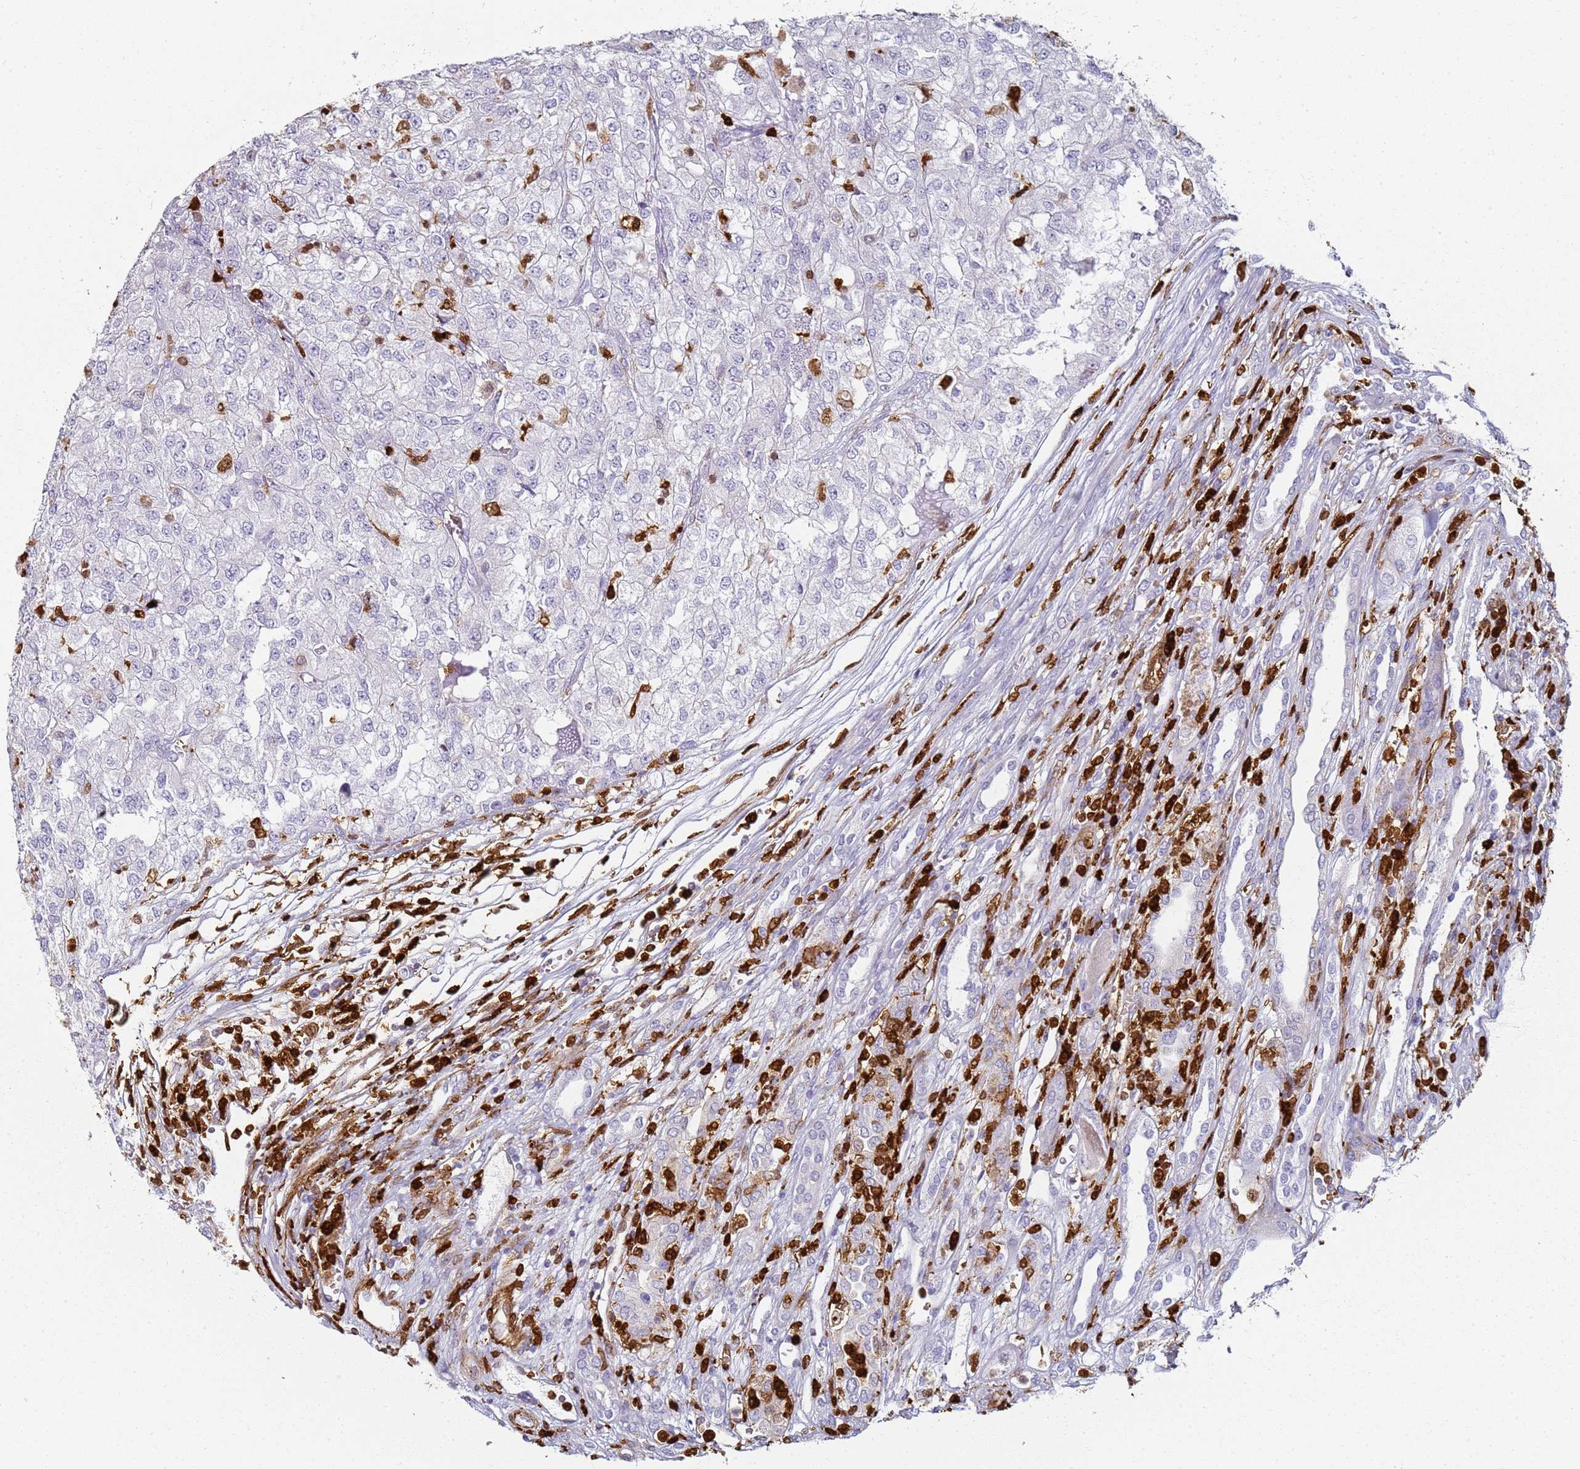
{"staining": {"intensity": "negative", "quantity": "none", "location": "none"}, "tissue": "renal cancer", "cell_type": "Tumor cells", "image_type": "cancer", "snomed": [{"axis": "morphology", "description": "Adenocarcinoma, NOS"}, {"axis": "topography", "description": "Kidney"}], "caption": "This image is of renal adenocarcinoma stained with immunohistochemistry (IHC) to label a protein in brown with the nuclei are counter-stained blue. There is no staining in tumor cells. Nuclei are stained in blue.", "gene": "S100A4", "patient": {"sex": "female", "age": 54}}